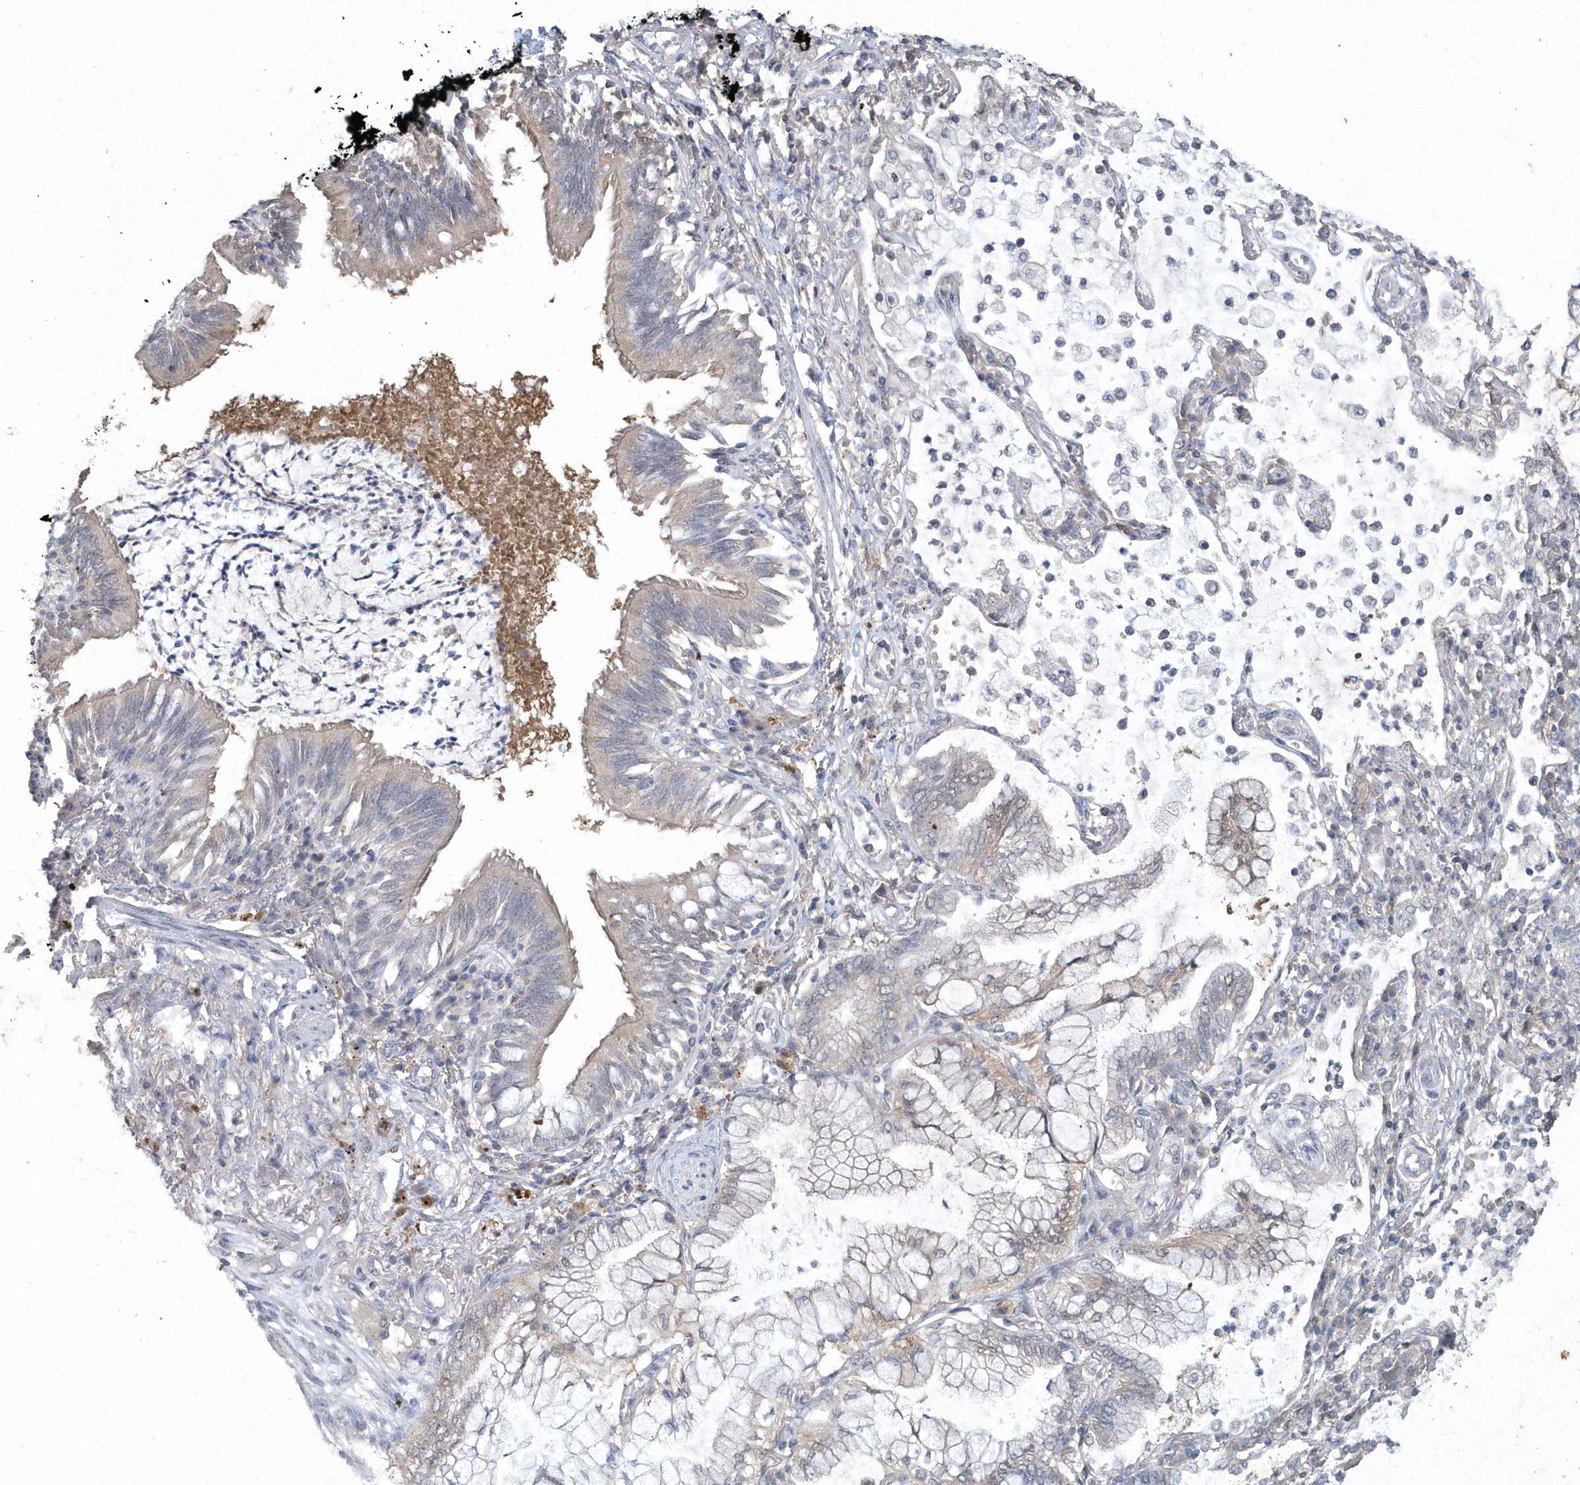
{"staining": {"intensity": "weak", "quantity": "<25%", "location": "cytoplasmic/membranous"}, "tissue": "lung cancer", "cell_type": "Tumor cells", "image_type": "cancer", "snomed": [{"axis": "morphology", "description": "Adenocarcinoma, NOS"}, {"axis": "topography", "description": "Lung"}], "caption": "A photomicrograph of human lung cancer is negative for staining in tumor cells.", "gene": "AKR7A2", "patient": {"sex": "female", "age": 70}}